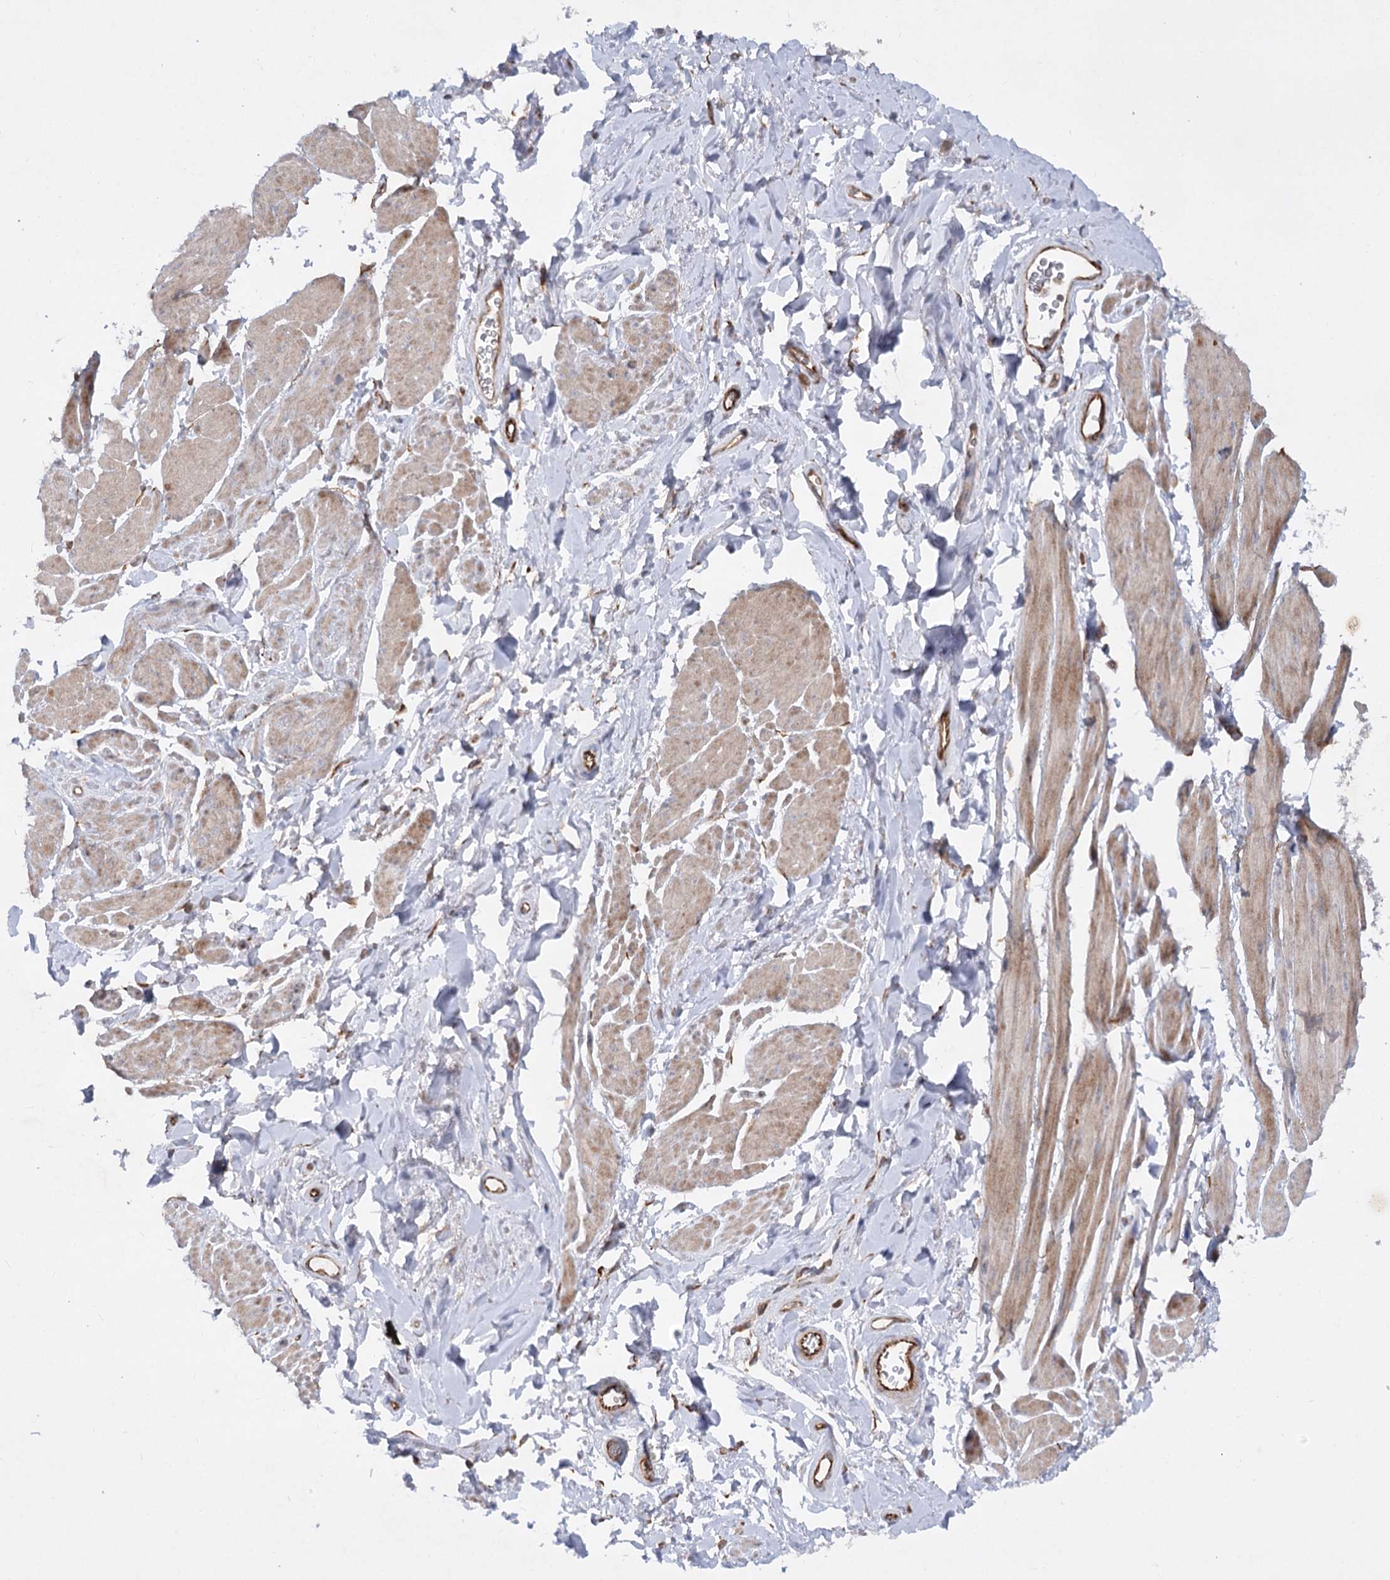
{"staining": {"intensity": "weak", "quantity": "25%-75%", "location": "cytoplasmic/membranous"}, "tissue": "smooth muscle", "cell_type": "Smooth muscle cells", "image_type": "normal", "snomed": [{"axis": "morphology", "description": "Normal tissue, NOS"}, {"axis": "topography", "description": "Smooth muscle"}, {"axis": "topography", "description": "Peripheral nerve tissue"}], "caption": "The immunohistochemical stain labels weak cytoplasmic/membranous staining in smooth muscle cells of benign smooth muscle.", "gene": "KIAA0825", "patient": {"sex": "male", "age": 69}}